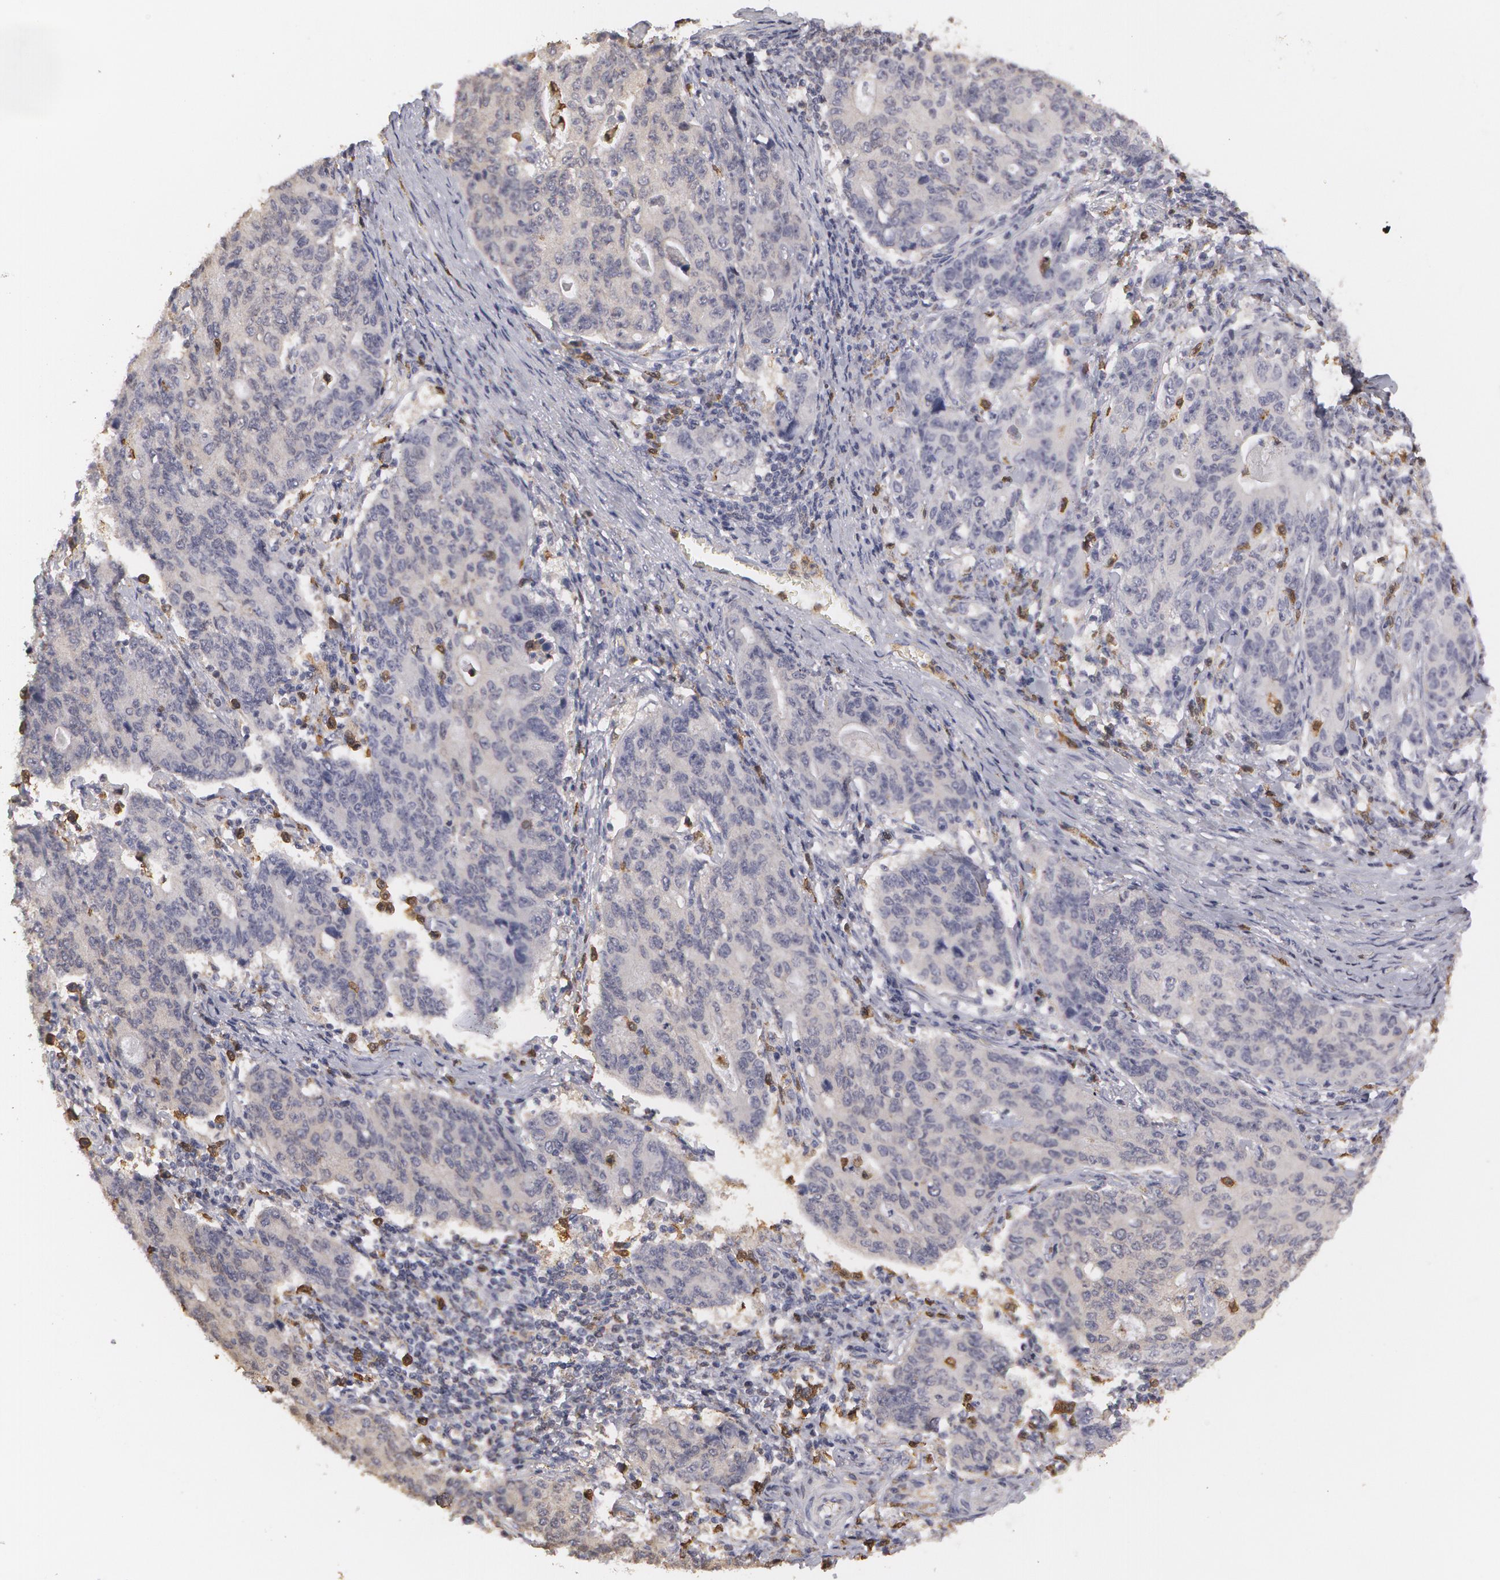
{"staining": {"intensity": "weak", "quantity": "25%-75%", "location": "cytoplasmic/membranous"}, "tissue": "stomach cancer", "cell_type": "Tumor cells", "image_type": "cancer", "snomed": [{"axis": "morphology", "description": "Adenocarcinoma, NOS"}, {"axis": "topography", "description": "Esophagus"}, {"axis": "topography", "description": "Stomach"}], "caption": "Weak cytoplasmic/membranous staining is present in about 25%-75% of tumor cells in stomach cancer (adenocarcinoma). (DAB (3,3'-diaminobenzidine) IHC with brightfield microscopy, high magnification).", "gene": "CAT", "patient": {"sex": "male", "age": 74}}